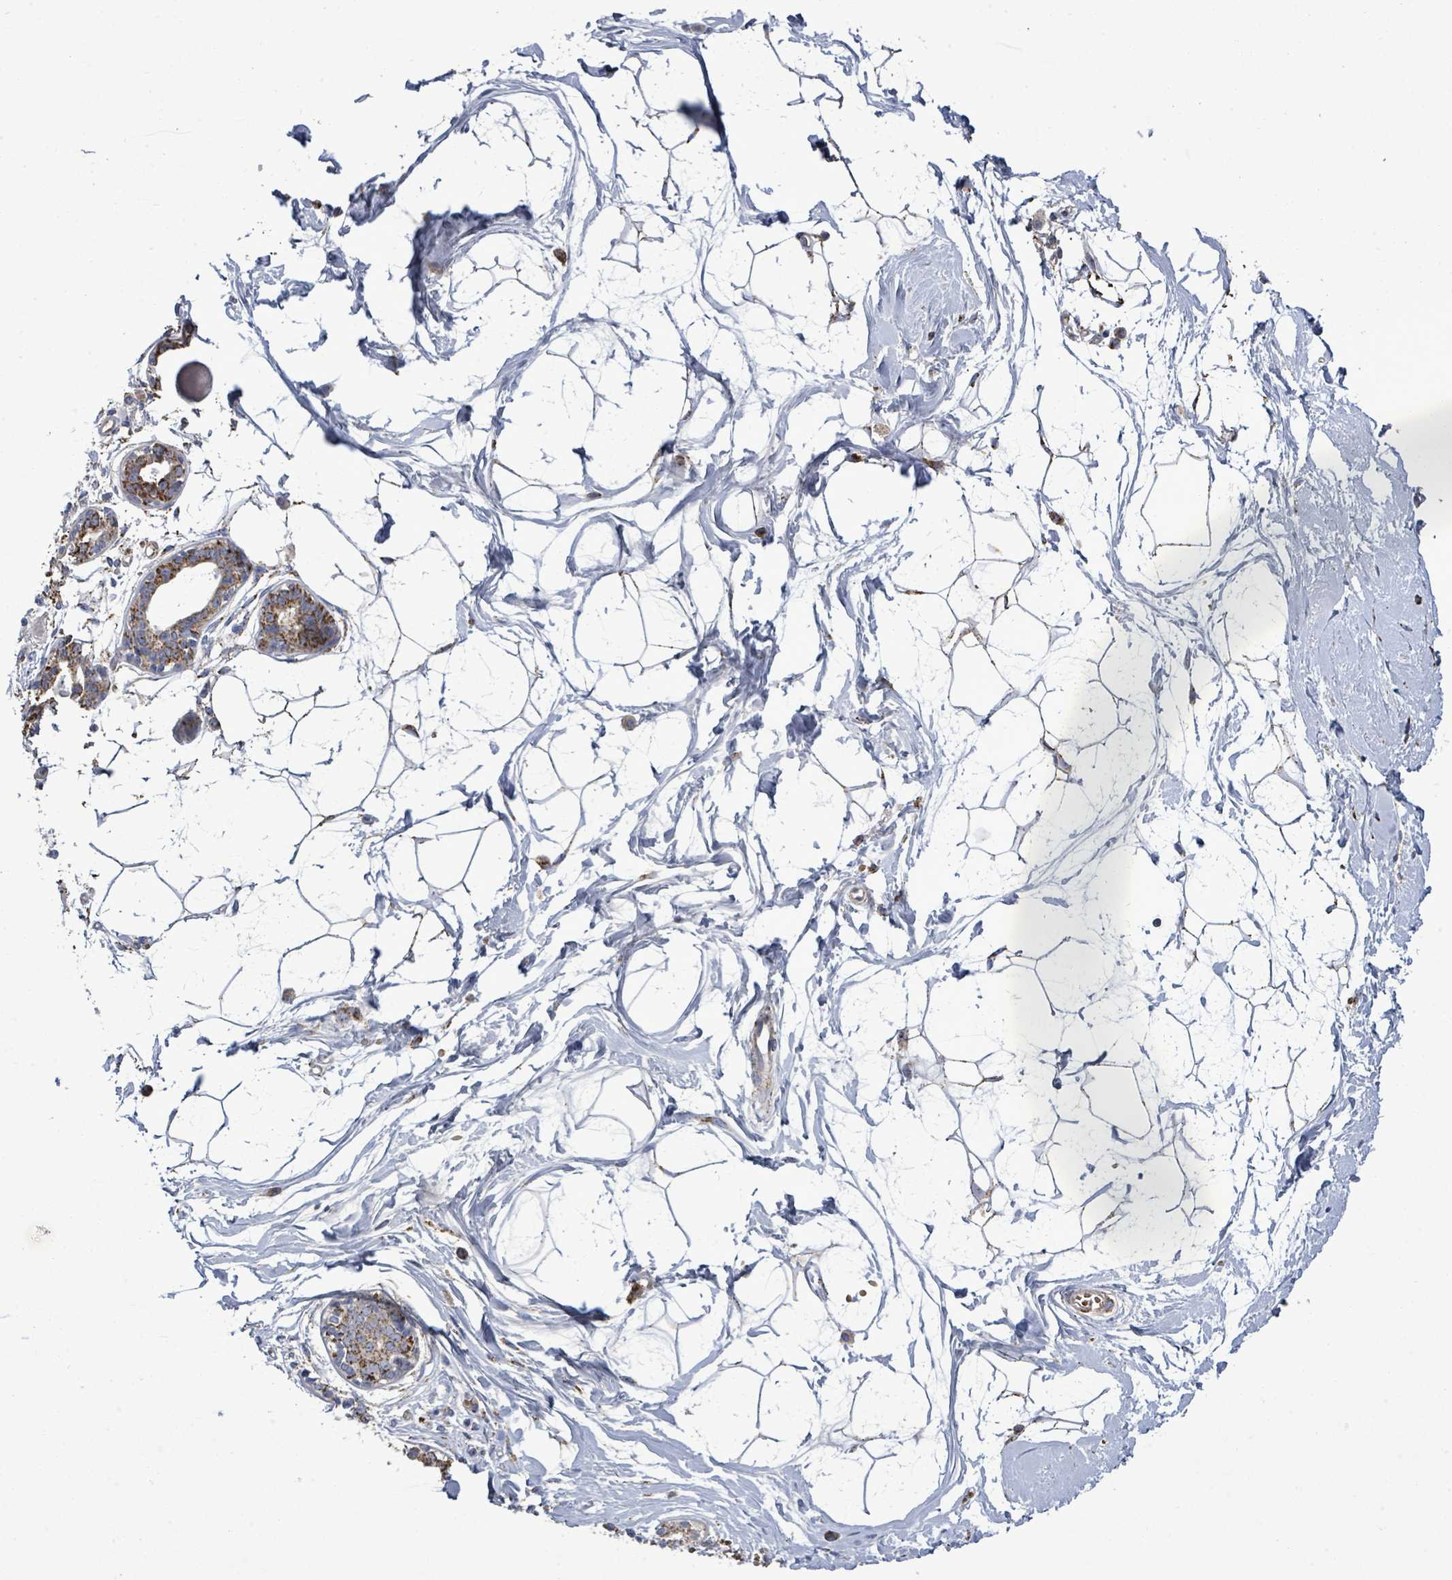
{"staining": {"intensity": "moderate", "quantity": "25%-75%", "location": "cytoplasmic/membranous"}, "tissue": "breast", "cell_type": "Adipocytes", "image_type": "normal", "snomed": [{"axis": "morphology", "description": "Normal tissue, NOS"}, {"axis": "topography", "description": "Breast"}], "caption": "Breast stained with DAB (3,3'-diaminobenzidine) immunohistochemistry reveals medium levels of moderate cytoplasmic/membranous staining in about 25%-75% of adipocytes.", "gene": "MTMR12", "patient": {"sex": "female", "age": 45}}